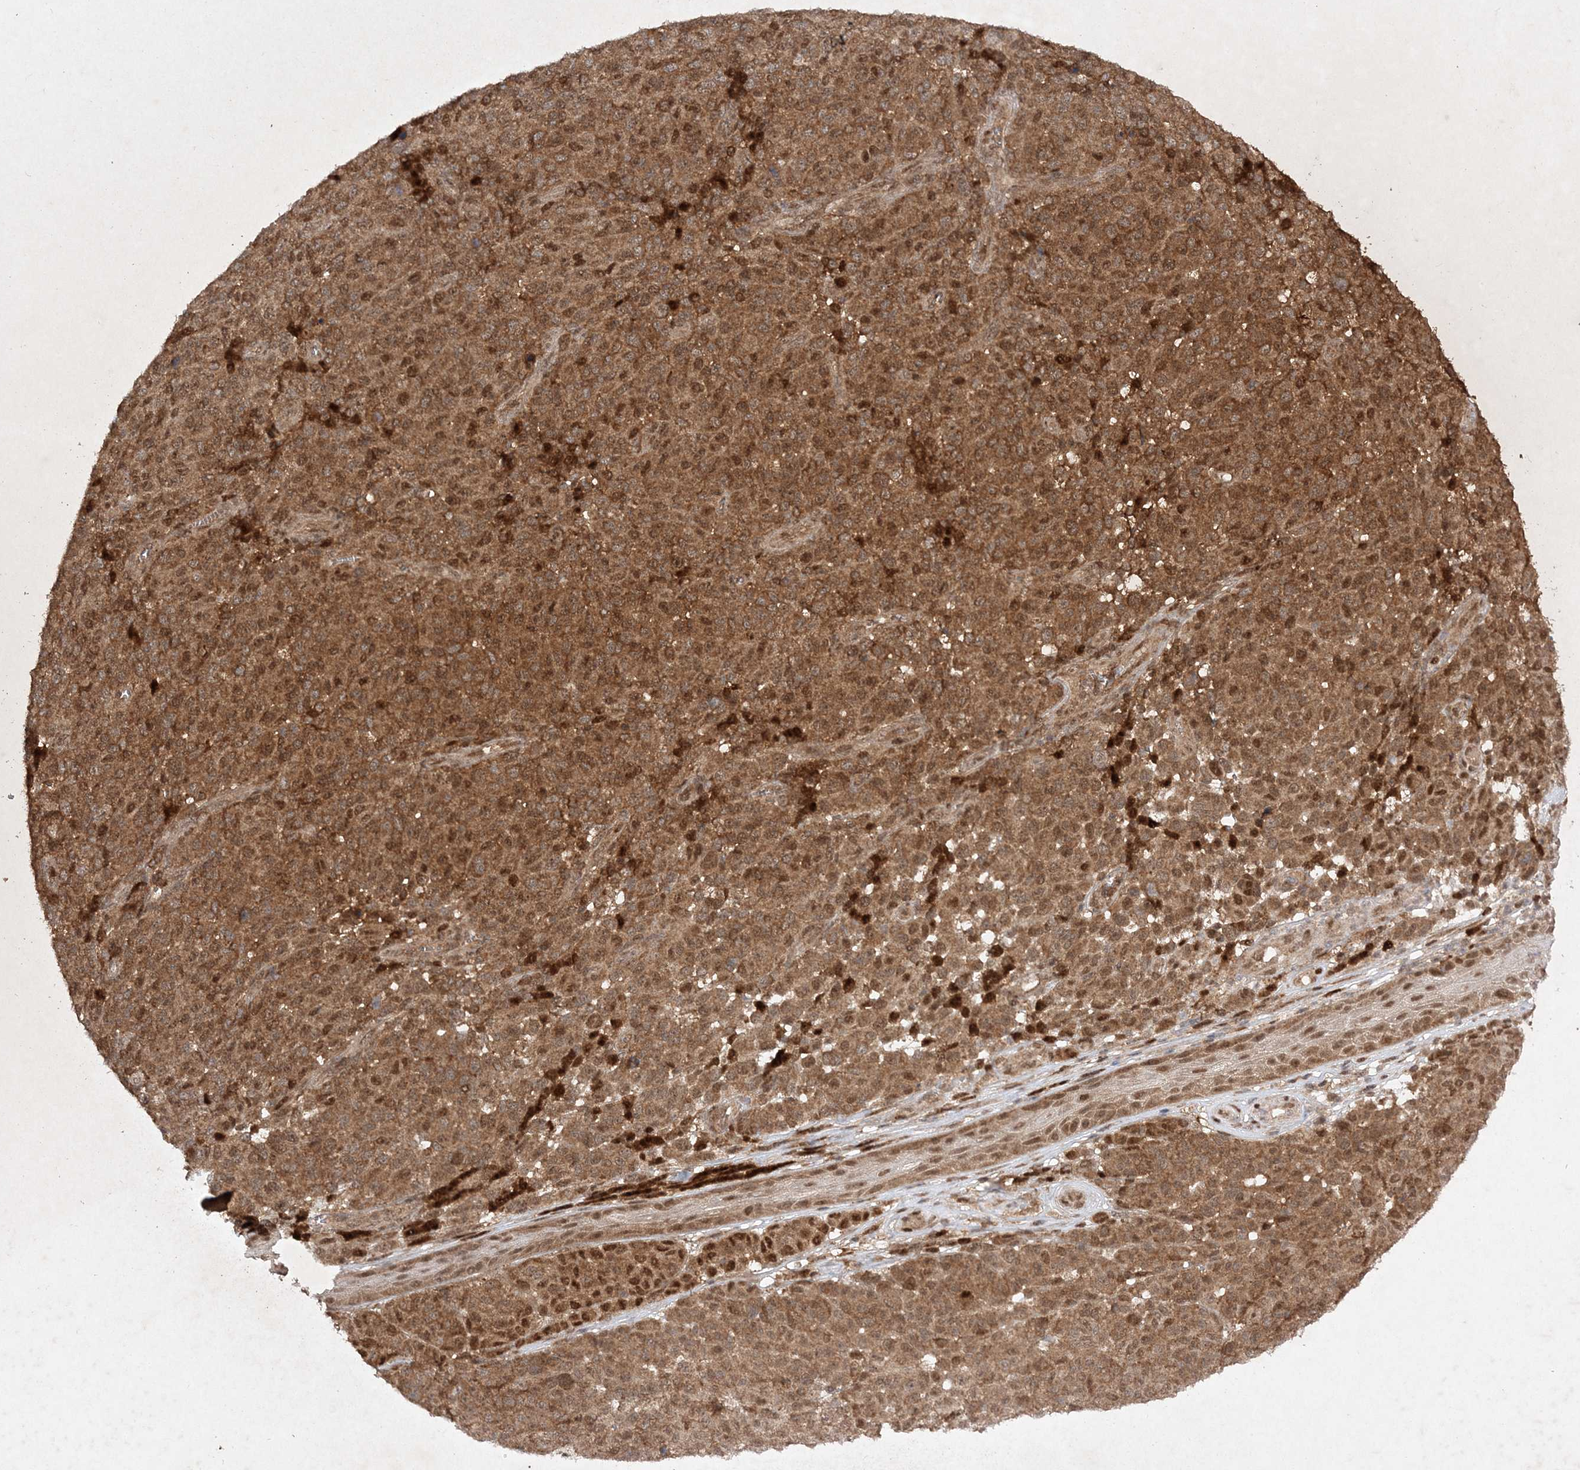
{"staining": {"intensity": "moderate", "quantity": ">75%", "location": "cytoplasmic/membranous,nuclear"}, "tissue": "melanoma", "cell_type": "Tumor cells", "image_type": "cancer", "snomed": [{"axis": "morphology", "description": "Malignant melanoma, NOS"}, {"axis": "topography", "description": "Skin"}], "caption": "Immunohistochemical staining of malignant melanoma displays medium levels of moderate cytoplasmic/membranous and nuclear protein positivity in about >75% of tumor cells.", "gene": "NIF3L1", "patient": {"sex": "male", "age": 49}}